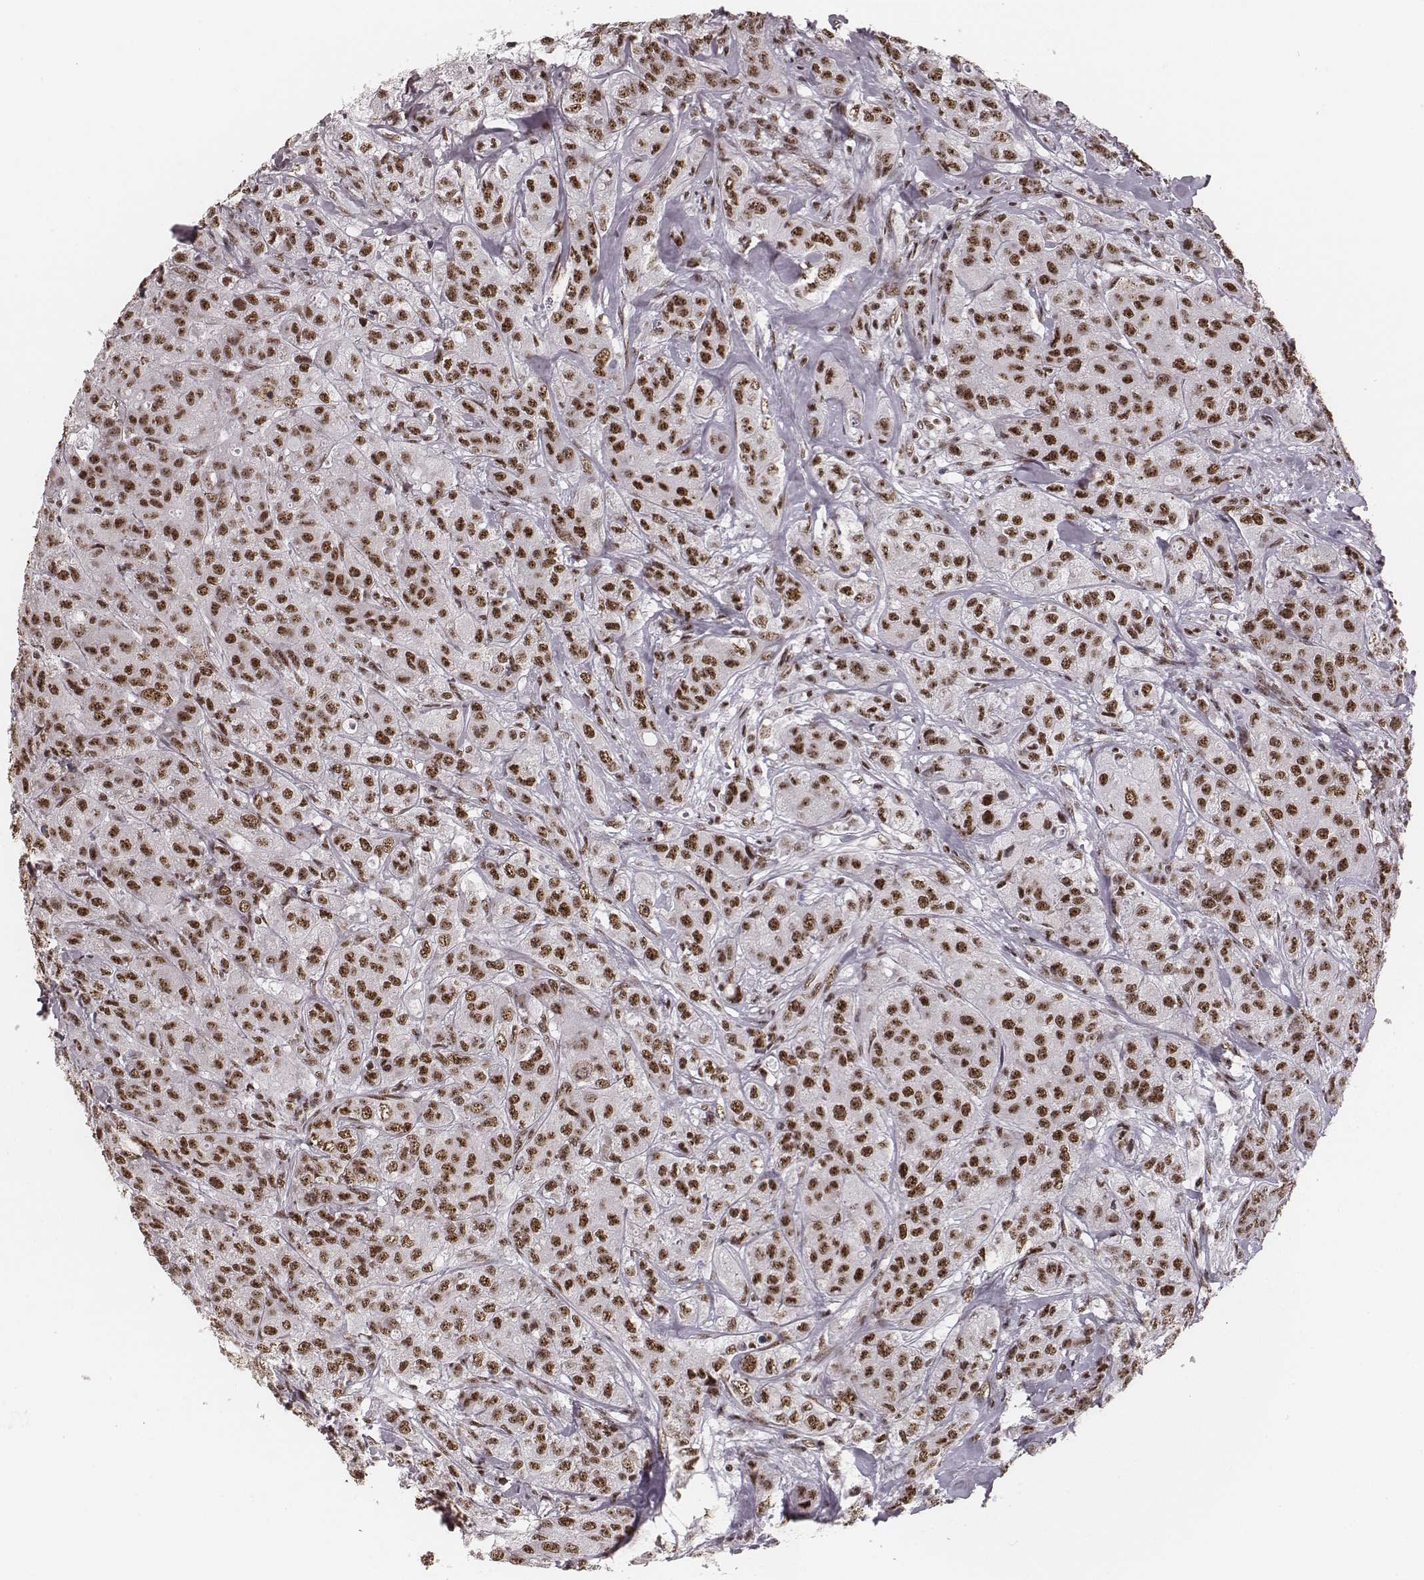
{"staining": {"intensity": "strong", "quantity": ">75%", "location": "nuclear"}, "tissue": "breast cancer", "cell_type": "Tumor cells", "image_type": "cancer", "snomed": [{"axis": "morphology", "description": "Duct carcinoma"}, {"axis": "topography", "description": "Breast"}], "caption": "Protein staining demonstrates strong nuclear expression in approximately >75% of tumor cells in breast cancer.", "gene": "LUC7L", "patient": {"sex": "female", "age": 43}}